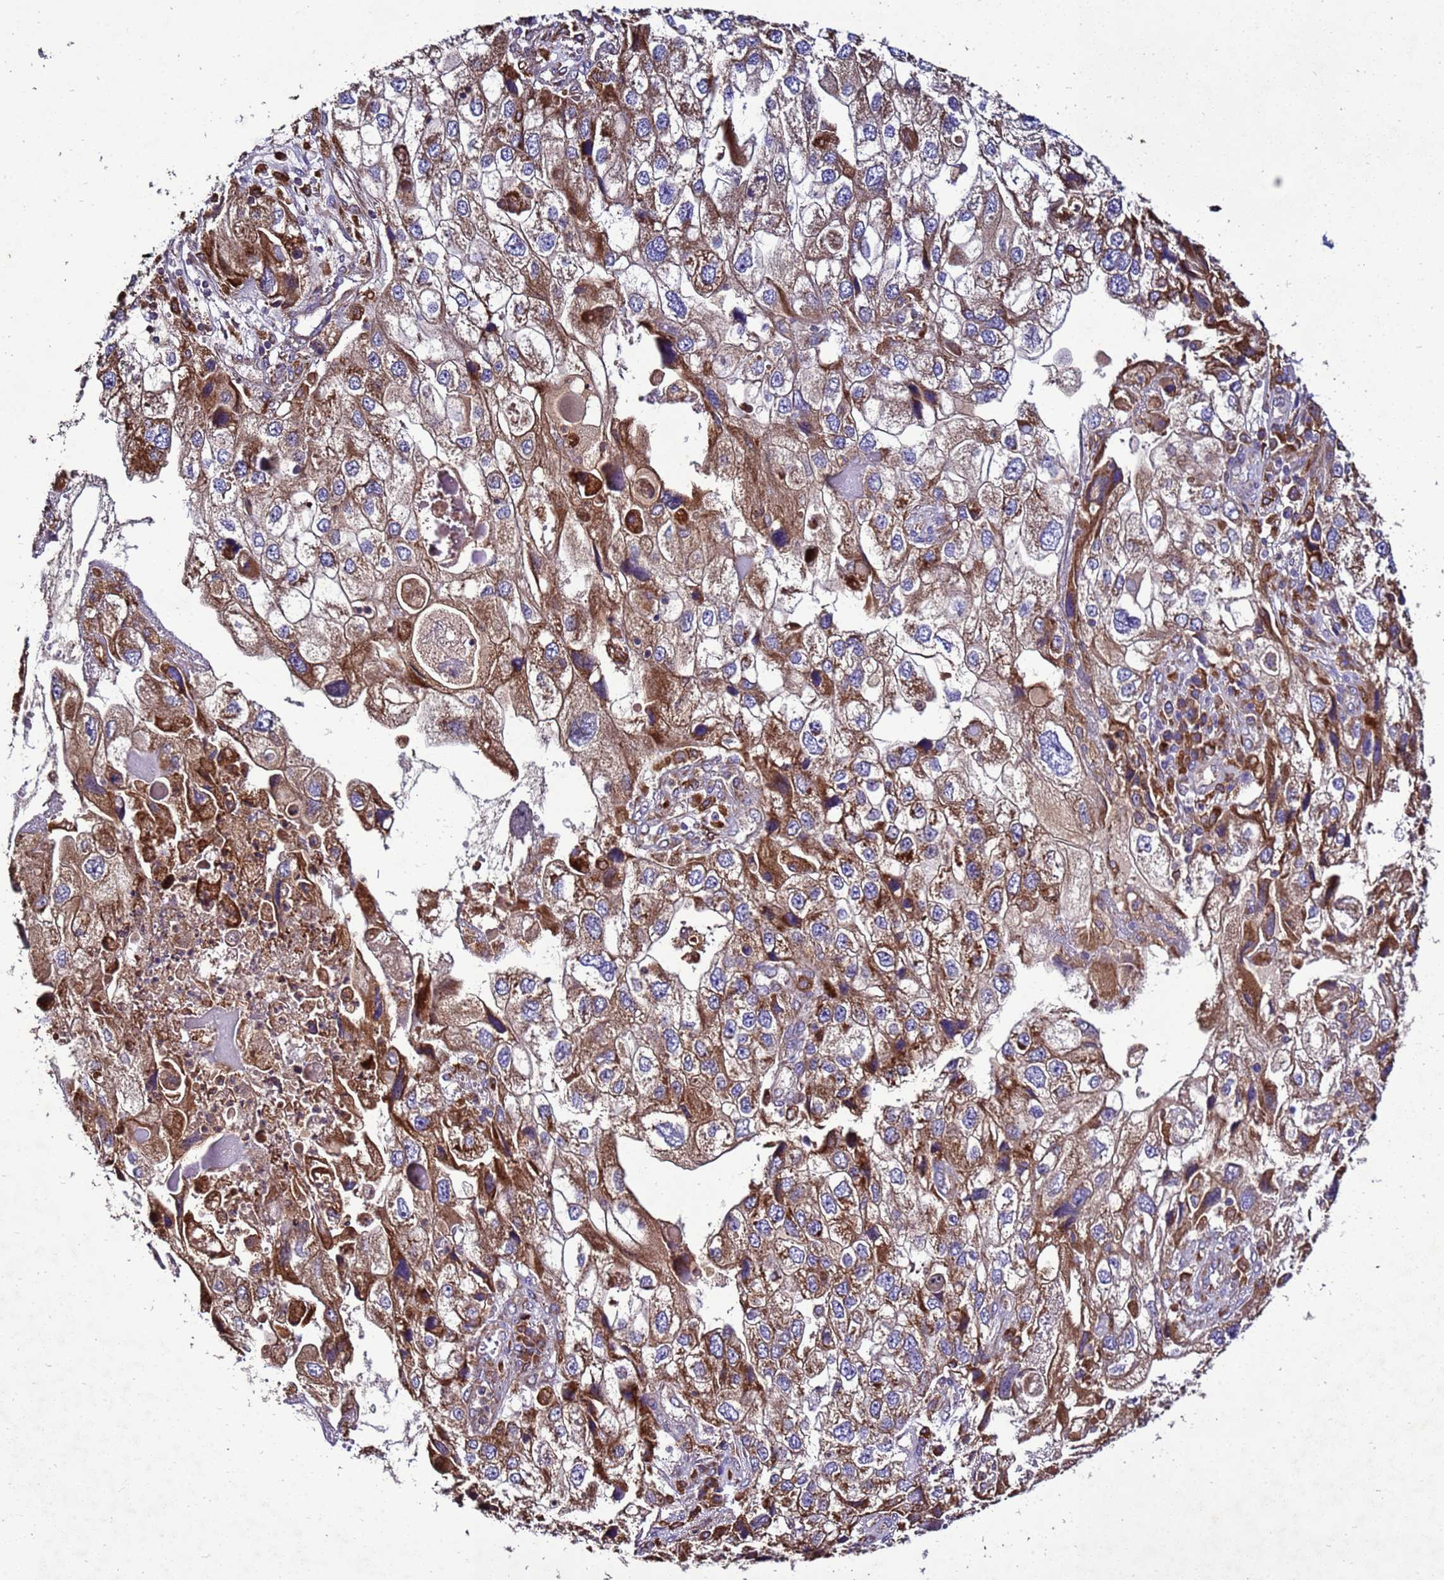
{"staining": {"intensity": "moderate", "quantity": ">75%", "location": "cytoplasmic/membranous"}, "tissue": "endometrial cancer", "cell_type": "Tumor cells", "image_type": "cancer", "snomed": [{"axis": "morphology", "description": "Adenocarcinoma, NOS"}, {"axis": "topography", "description": "Endometrium"}], "caption": "About >75% of tumor cells in human endometrial cancer (adenocarcinoma) reveal moderate cytoplasmic/membranous protein expression as visualized by brown immunohistochemical staining.", "gene": "ANTKMT", "patient": {"sex": "female", "age": 49}}